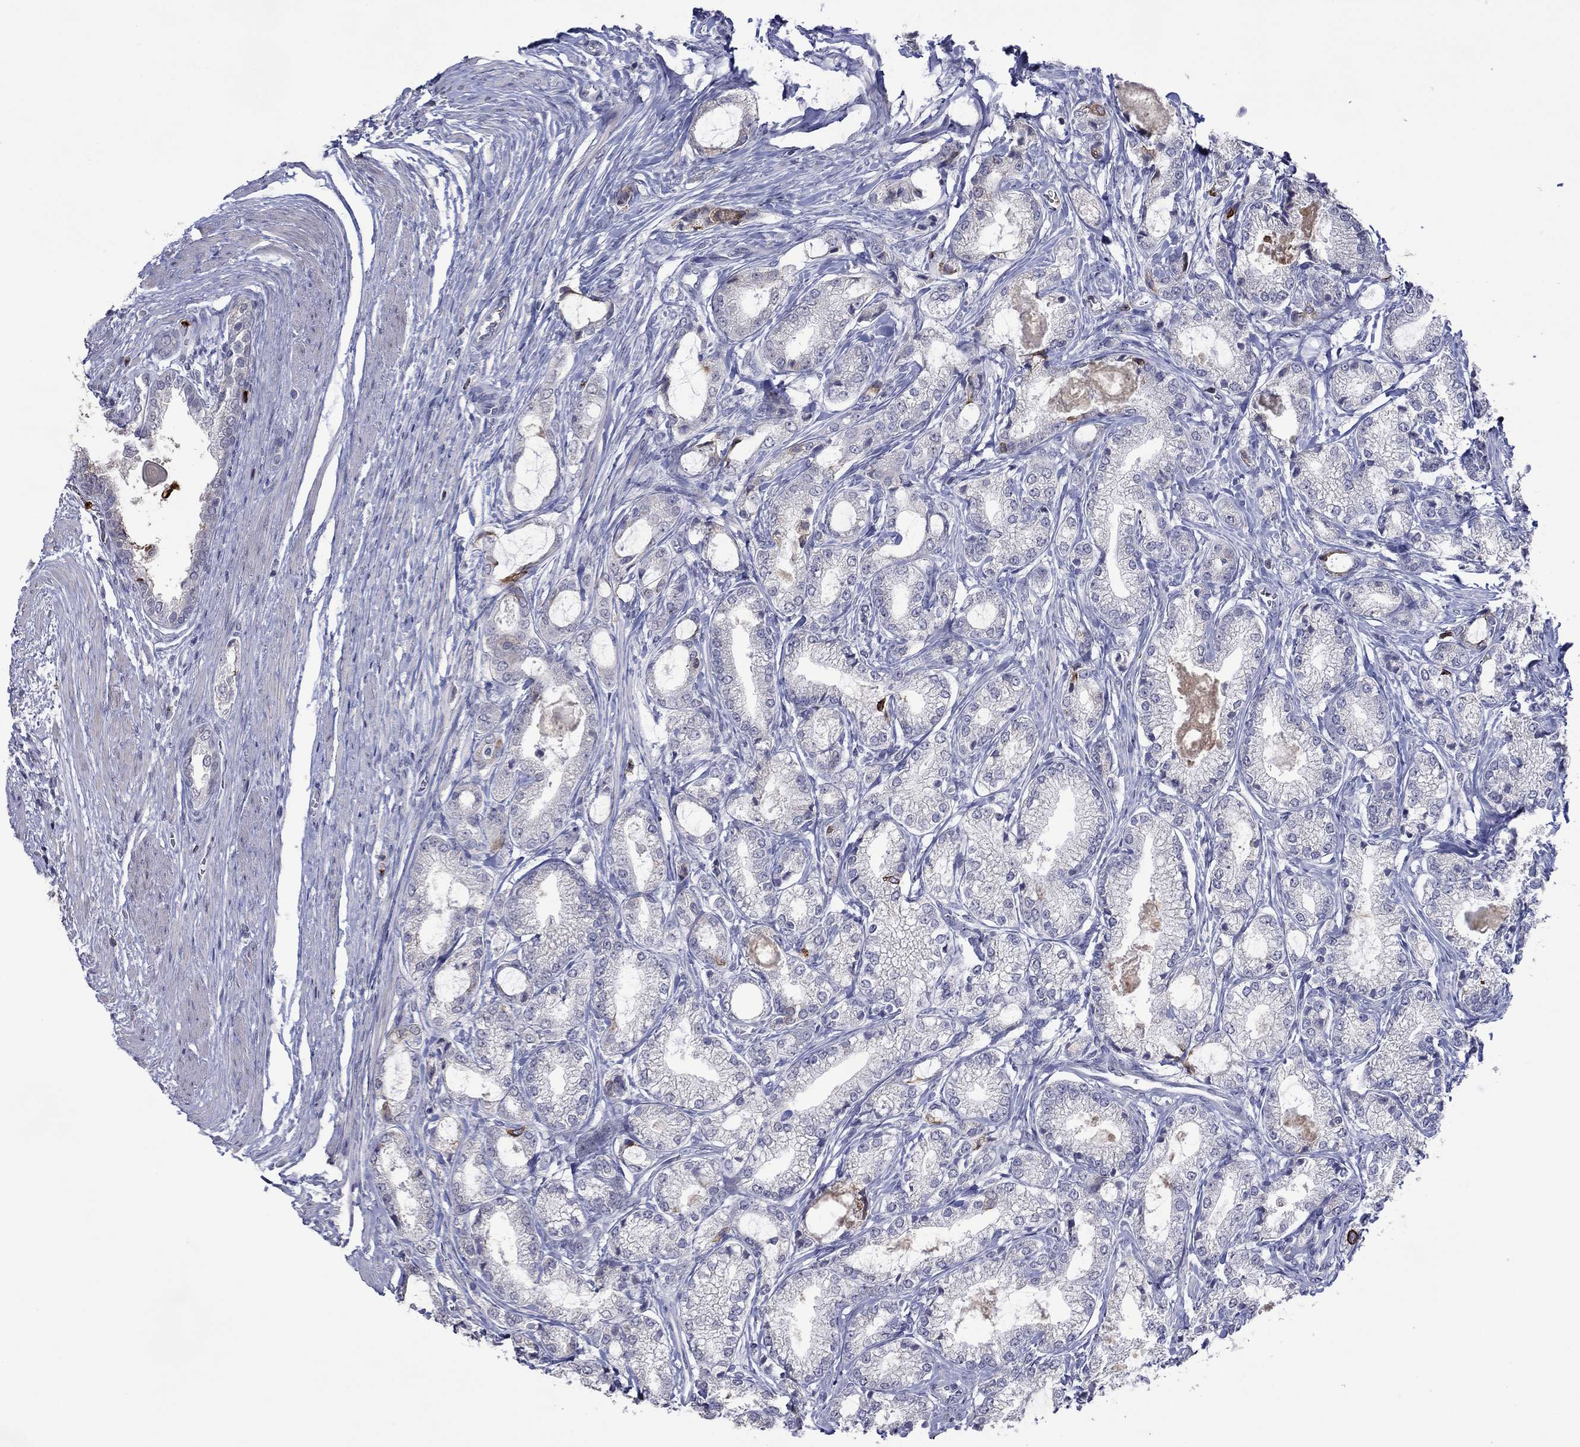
{"staining": {"intensity": "negative", "quantity": "none", "location": "none"}, "tissue": "prostate cancer", "cell_type": "Tumor cells", "image_type": "cancer", "snomed": [{"axis": "morphology", "description": "Adenocarcinoma, NOS"}, {"axis": "topography", "description": "Prostate and seminal vesicle, NOS"}, {"axis": "topography", "description": "Prostate"}], "caption": "Immunohistochemistry (IHC) micrograph of neoplastic tissue: adenocarcinoma (prostate) stained with DAB demonstrates no significant protein staining in tumor cells. Nuclei are stained in blue.", "gene": "CCL5", "patient": {"sex": "male", "age": 62}}